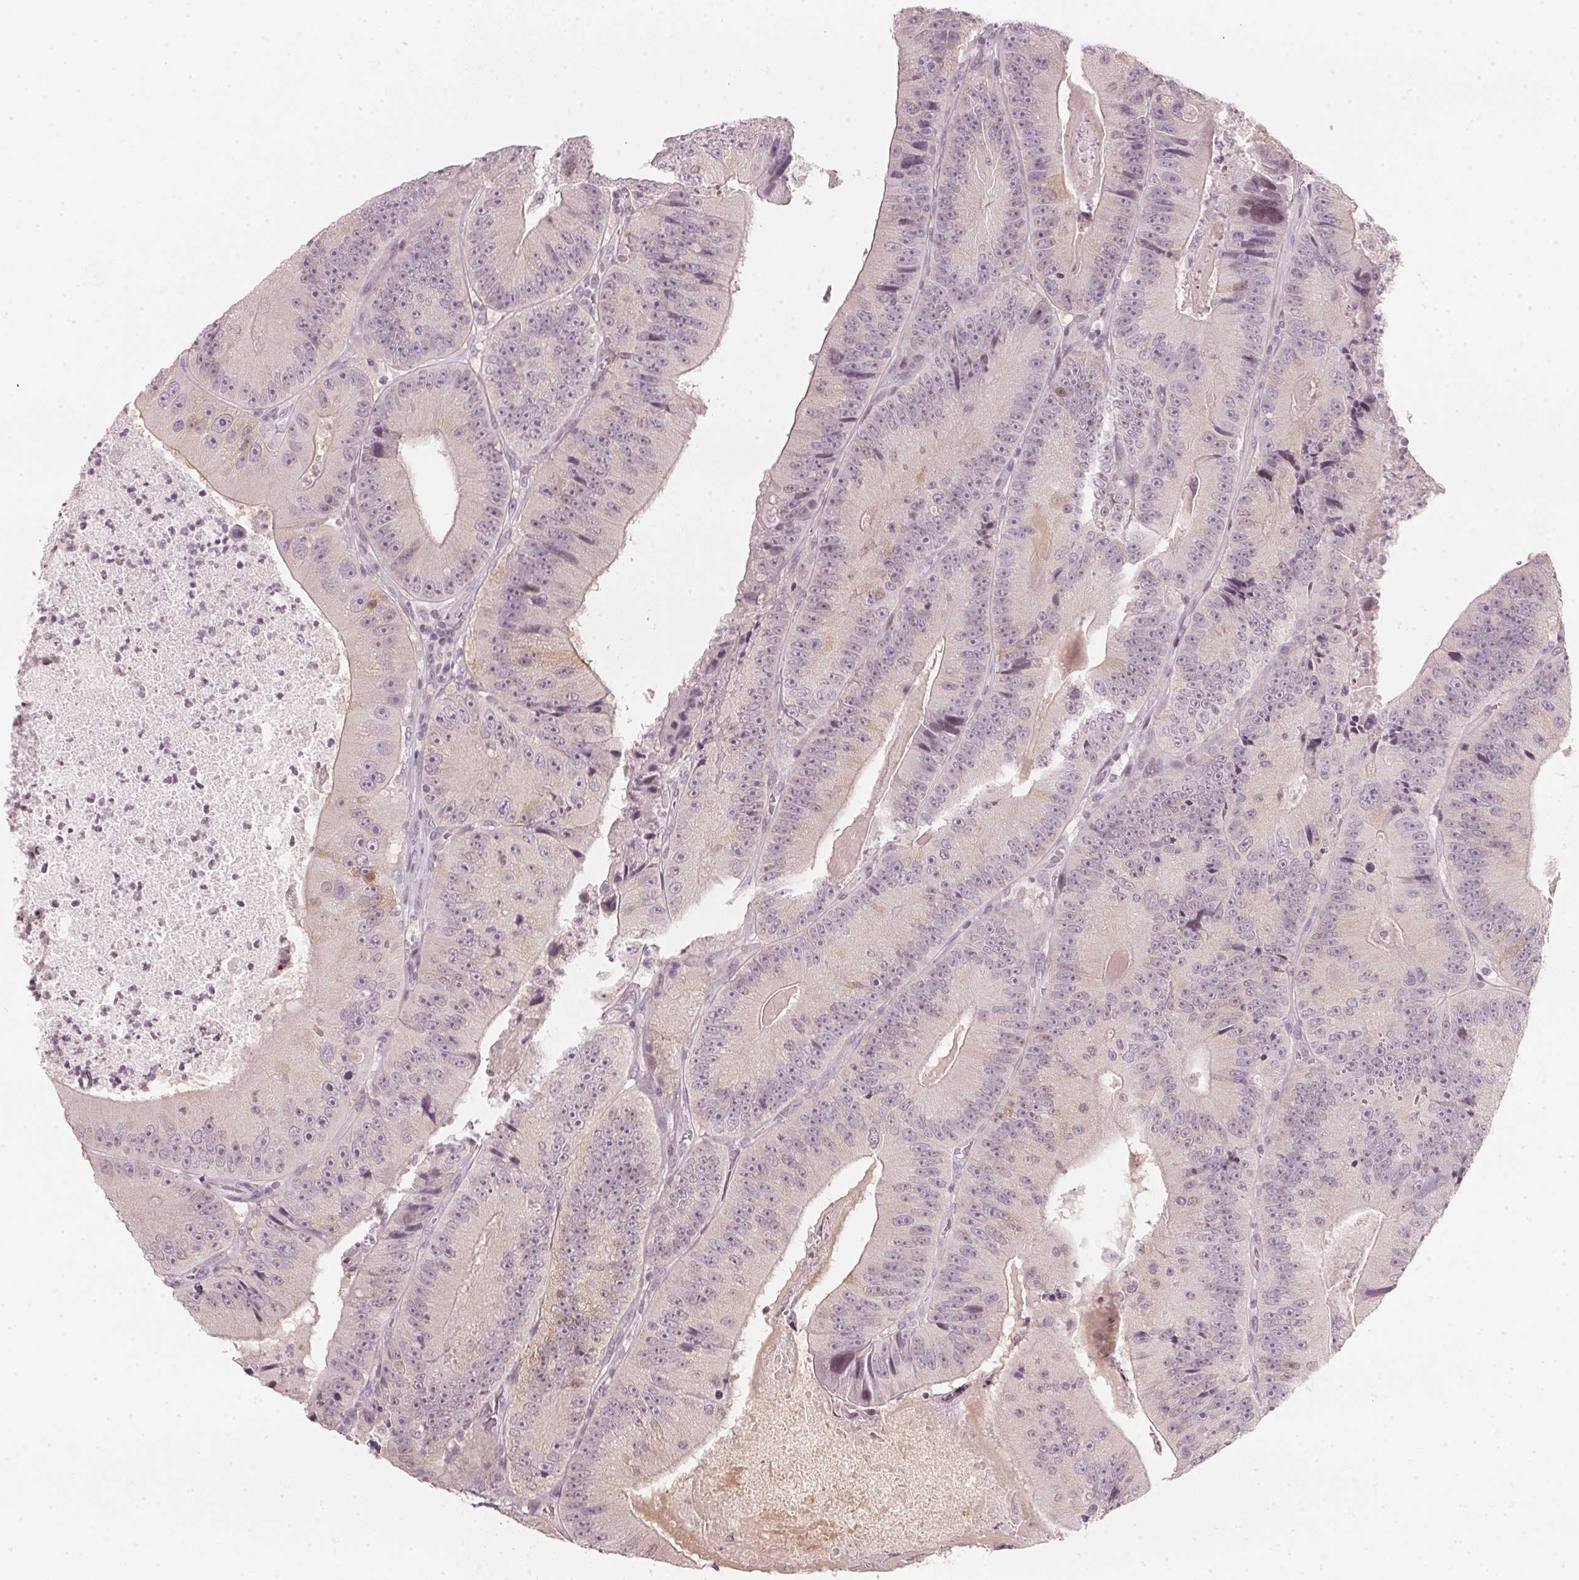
{"staining": {"intensity": "negative", "quantity": "none", "location": "none"}, "tissue": "colorectal cancer", "cell_type": "Tumor cells", "image_type": "cancer", "snomed": [{"axis": "morphology", "description": "Adenocarcinoma, NOS"}, {"axis": "topography", "description": "Colon"}], "caption": "A micrograph of colorectal cancer stained for a protein displays no brown staining in tumor cells.", "gene": "SFRP4", "patient": {"sex": "female", "age": 86}}